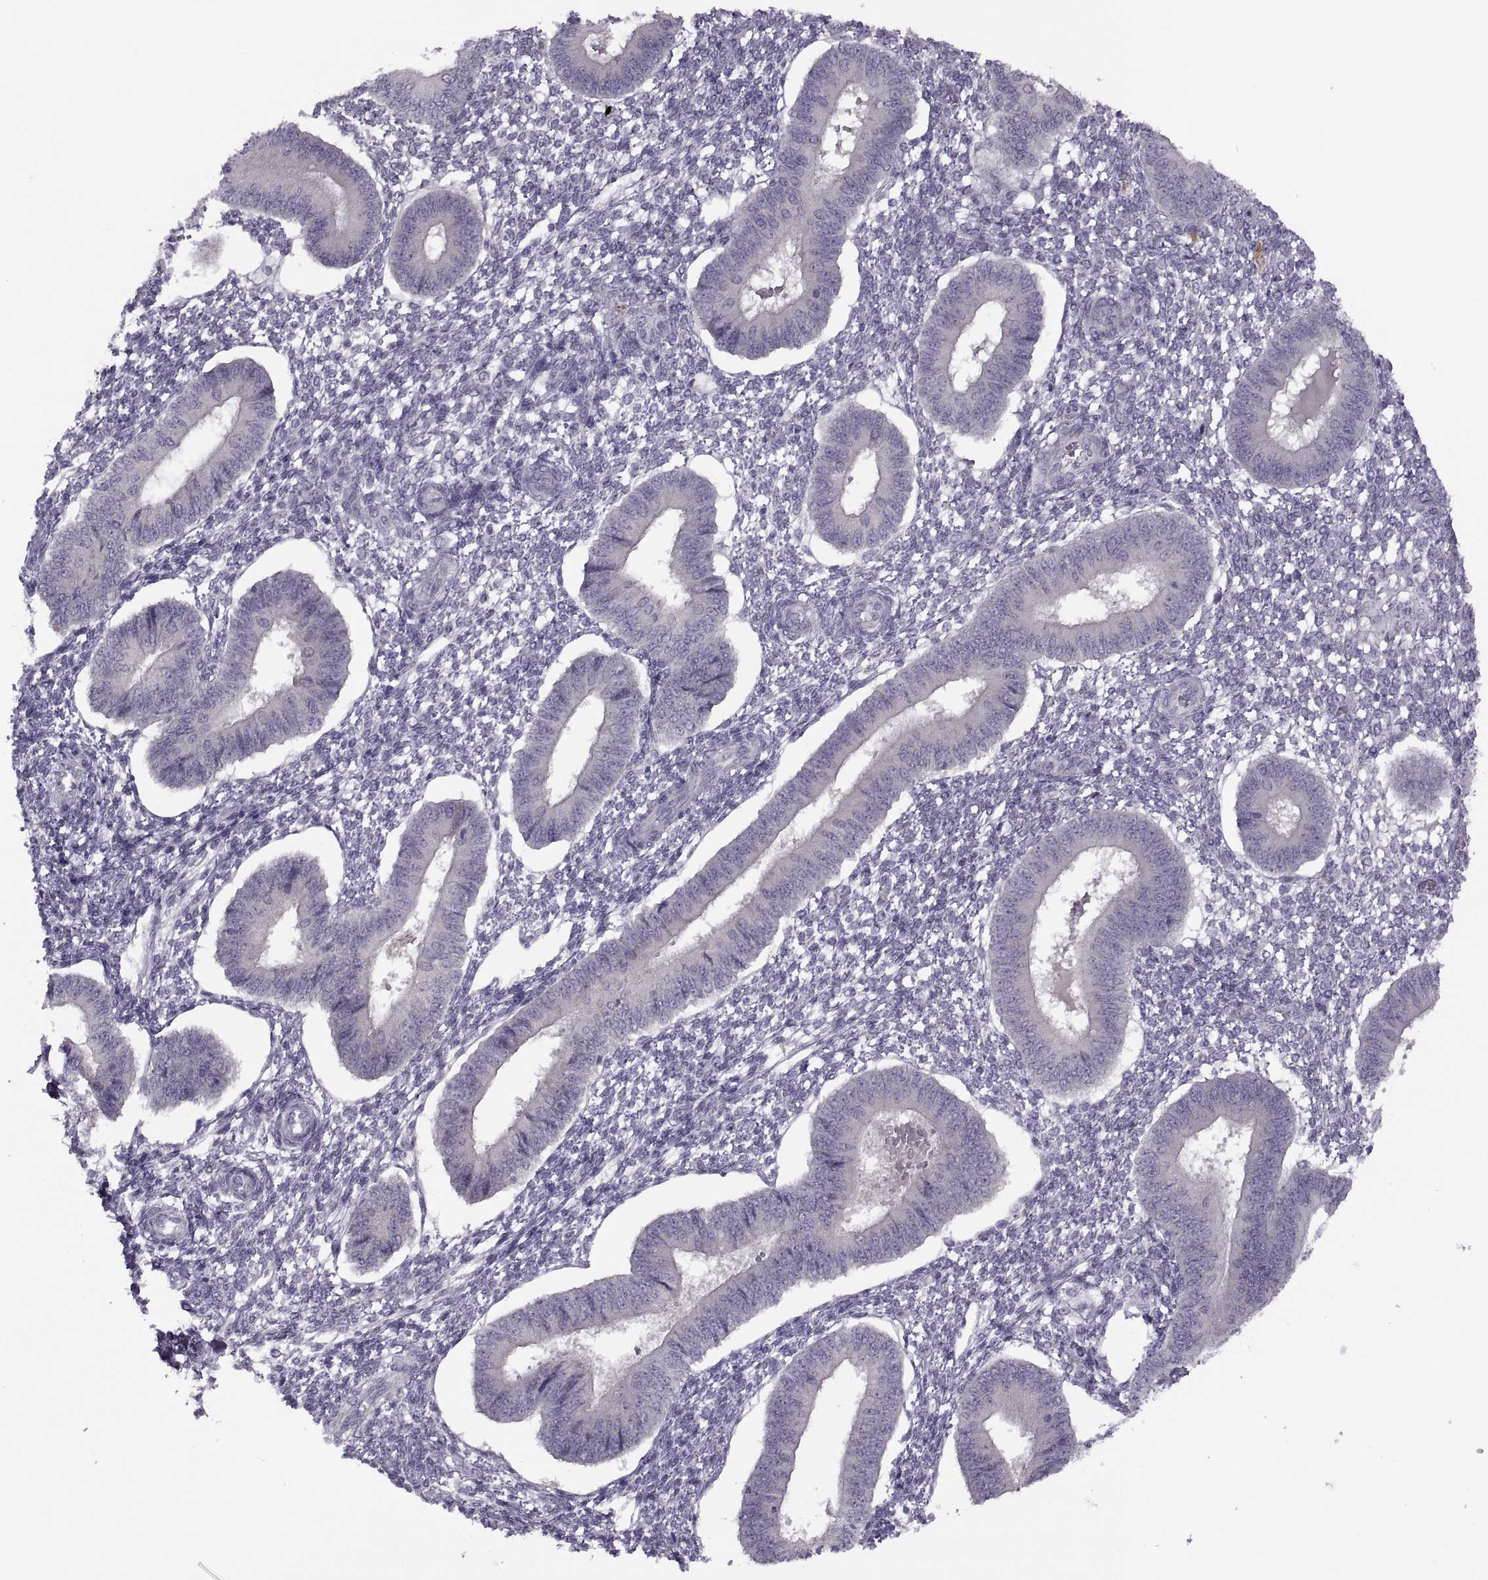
{"staining": {"intensity": "negative", "quantity": "none", "location": "none"}, "tissue": "endometrium", "cell_type": "Cells in endometrial stroma", "image_type": "normal", "snomed": [{"axis": "morphology", "description": "Normal tissue, NOS"}, {"axis": "topography", "description": "Endometrium"}], "caption": "Immunohistochemistry histopathology image of benign endometrium: endometrium stained with DAB (3,3'-diaminobenzidine) demonstrates no significant protein positivity in cells in endometrial stroma.", "gene": "H2AP", "patient": {"sex": "female", "age": 42}}